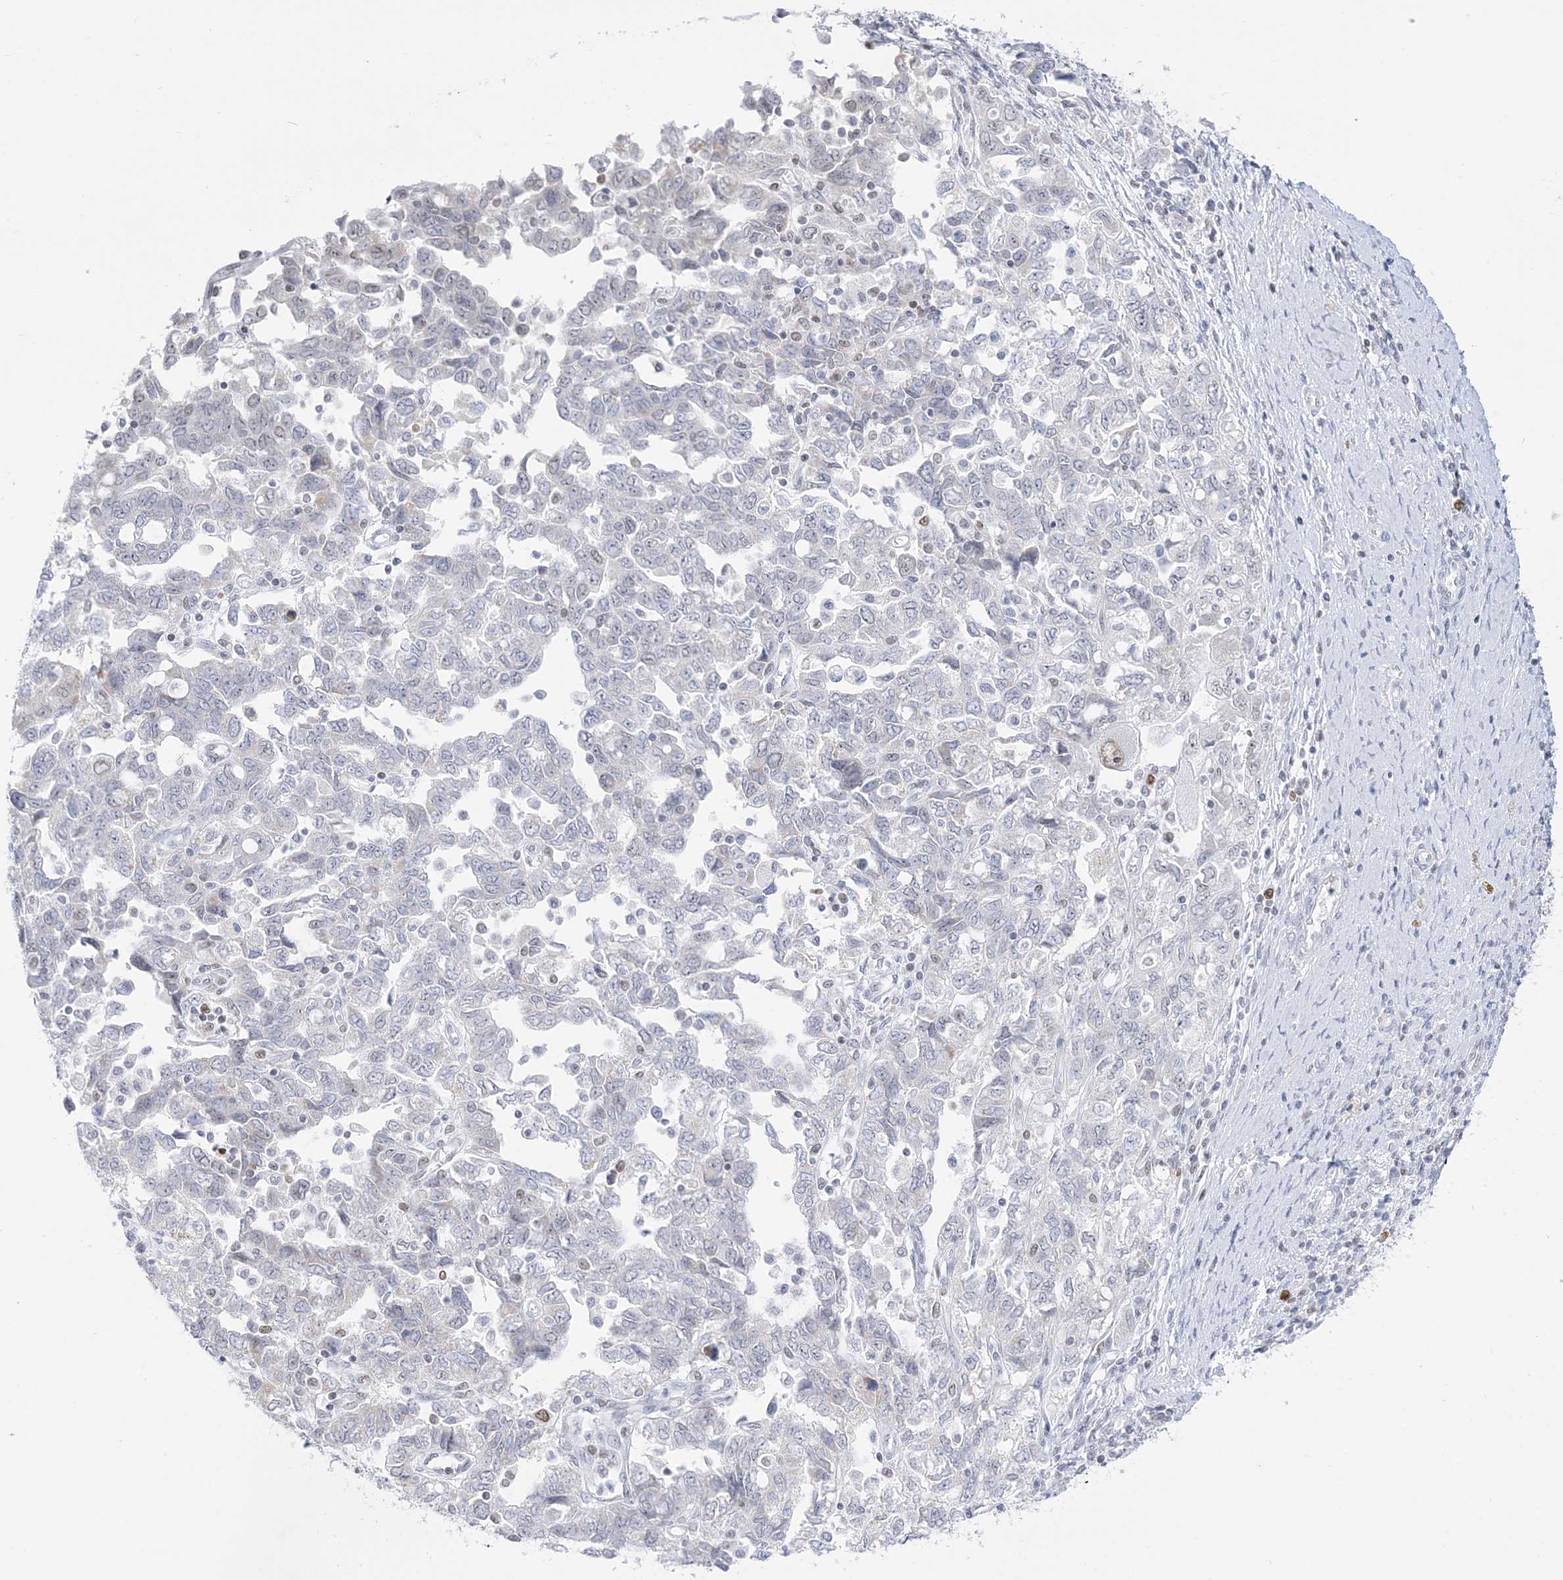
{"staining": {"intensity": "negative", "quantity": "none", "location": "none"}, "tissue": "ovarian cancer", "cell_type": "Tumor cells", "image_type": "cancer", "snomed": [{"axis": "morphology", "description": "Carcinoma, NOS"}, {"axis": "morphology", "description": "Cystadenocarcinoma, serous, NOS"}, {"axis": "topography", "description": "Ovary"}], "caption": "DAB (3,3'-diaminobenzidine) immunohistochemical staining of serous cystadenocarcinoma (ovarian) exhibits no significant staining in tumor cells.", "gene": "DDX21", "patient": {"sex": "female", "age": 69}}